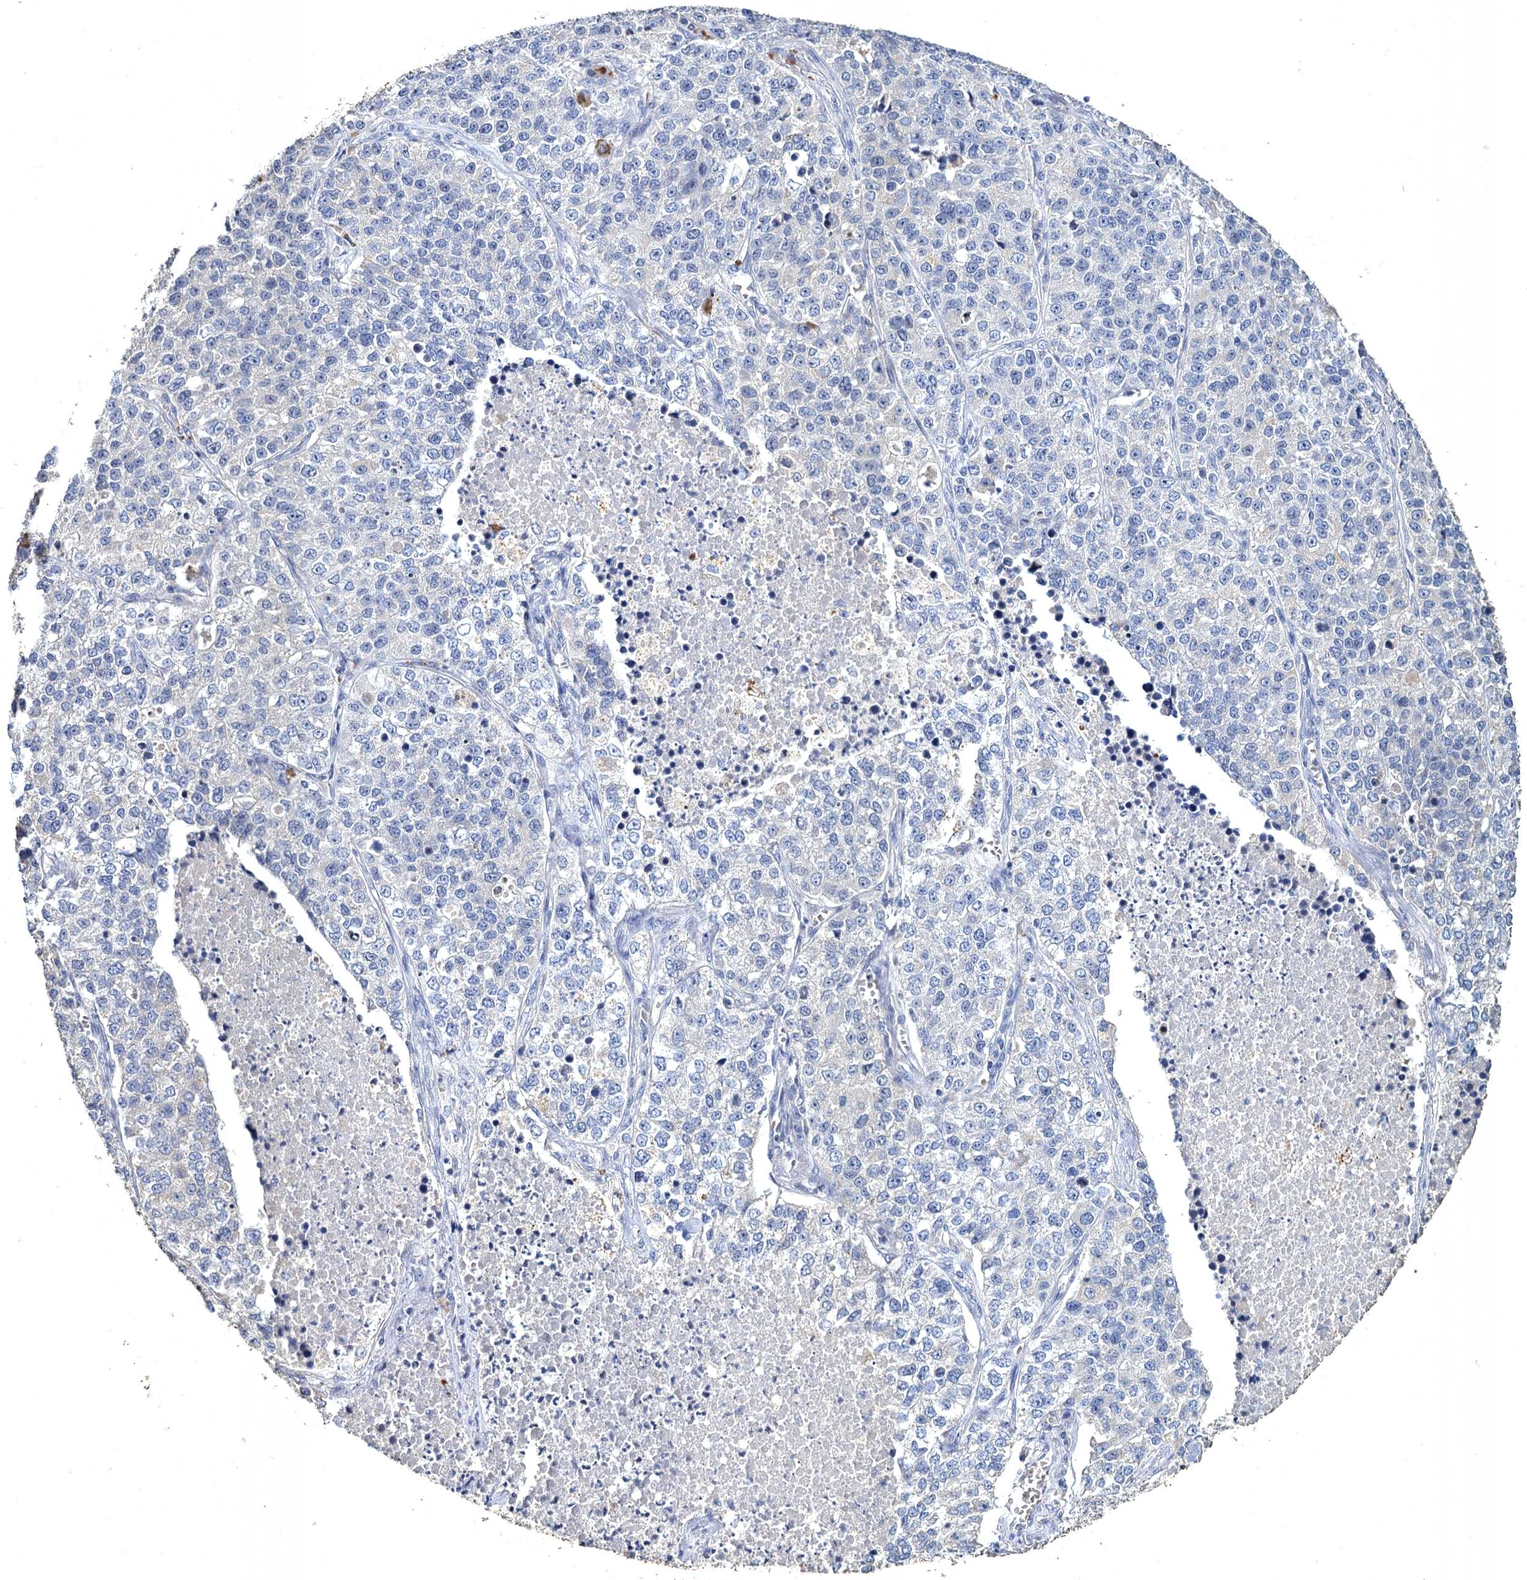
{"staining": {"intensity": "negative", "quantity": "none", "location": "none"}, "tissue": "lung cancer", "cell_type": "Tumor cells", "image_type": "cancer", "snomed": [{"axis": "morphology", "description": "Adenocarcinoma, NOS"}, {"axis": "topography", "description": "Lung"}], "caption": "Tumor cells show no significant protein staining in lung cancer (adenocarcinoma). (Brightfield microscopy of DAB (3,3'-diaminobenzidine) IHC at high magnification).", "gene": "ATP9A", "patient": {"sex": "male", "age": 49}}